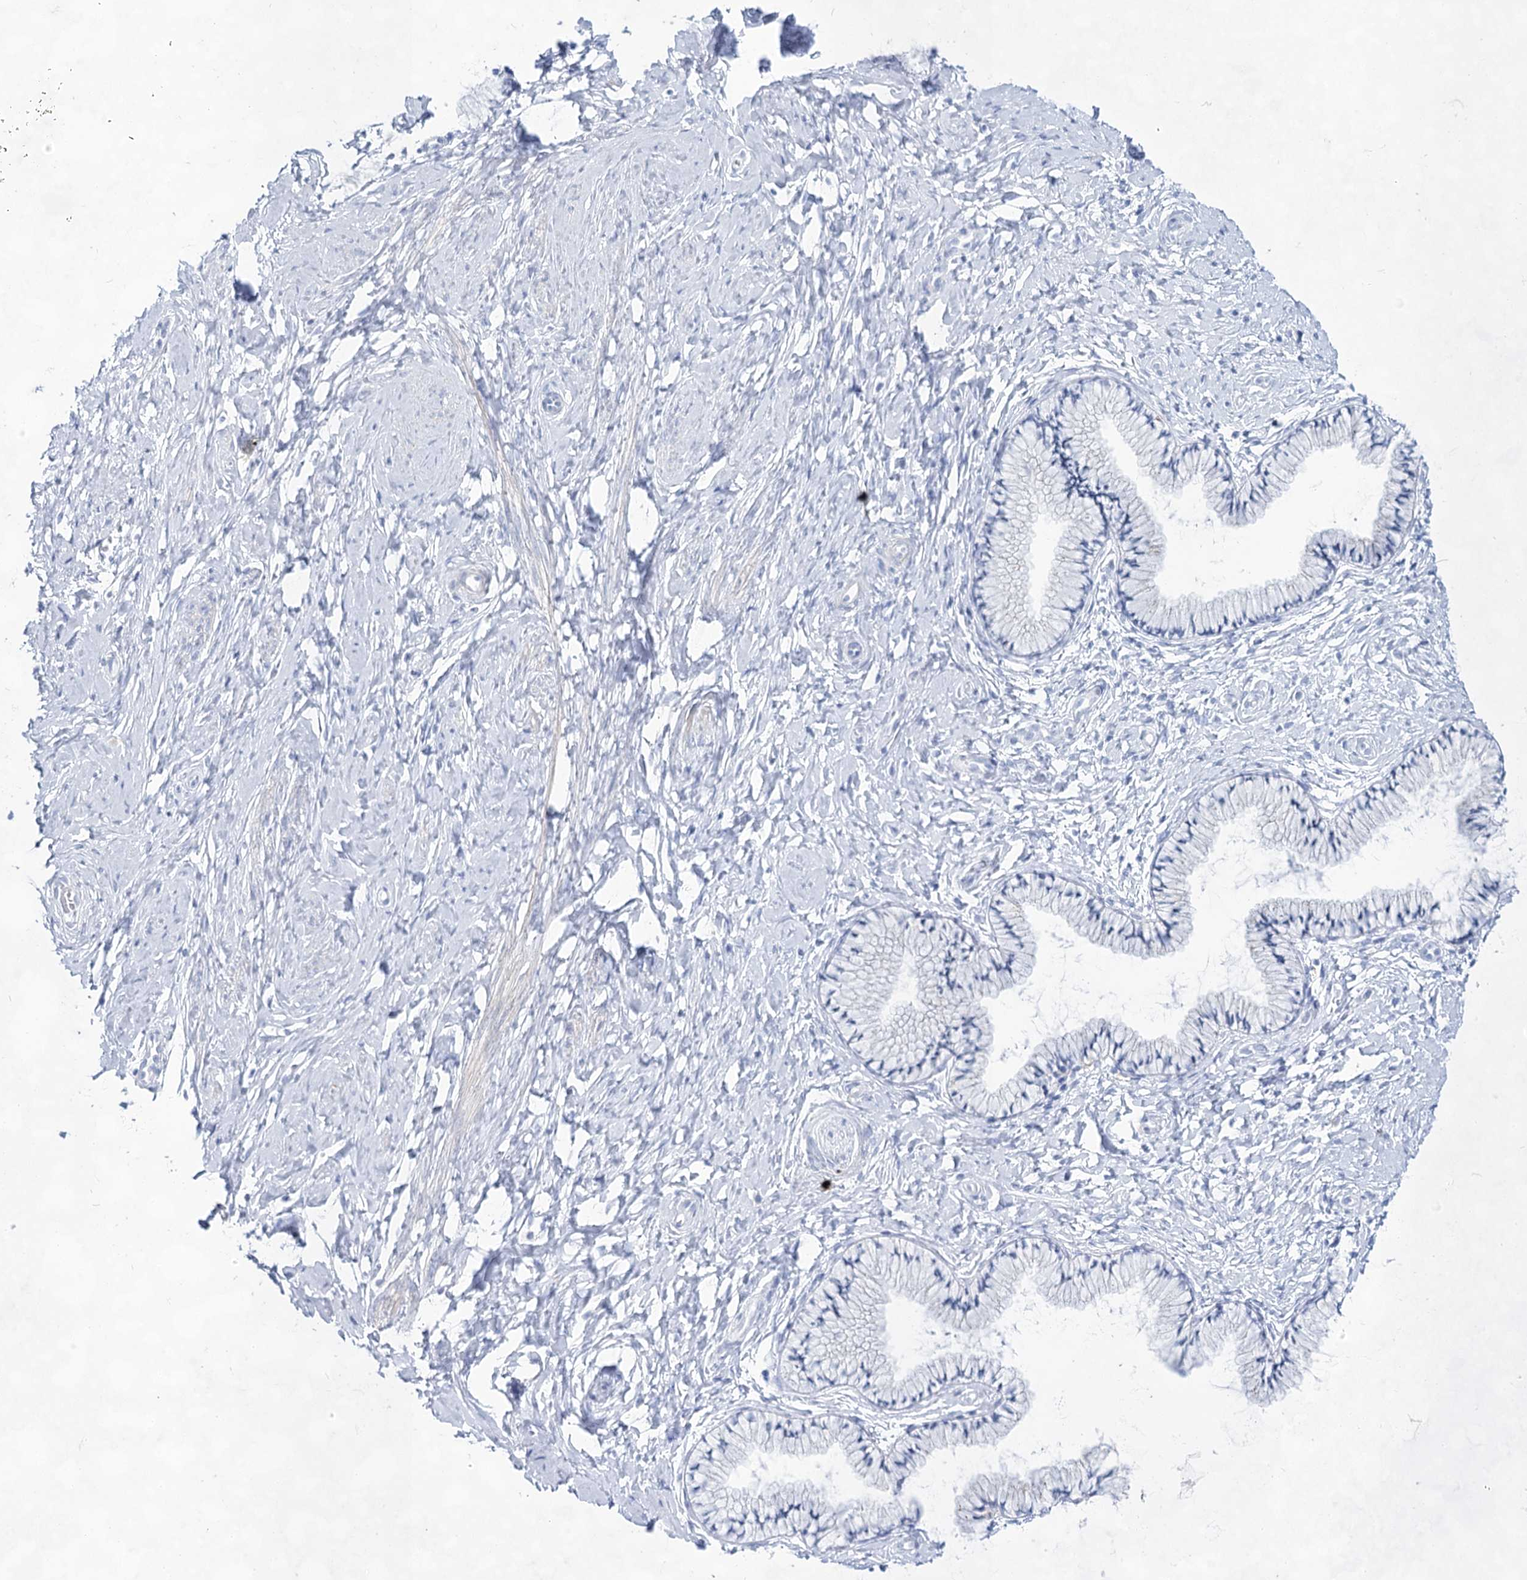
{"staining": {"intensity": "negative", "quantity": "none", "location": "none"}, "tissue": "cervix", "cell_type": "Glandular cells", "image_type": "normal", "snomed": [{"axis": "morphology", "description": "Normal tissue, NOS"}, {"axis": "topography", "description": "Cervix"}], "caption": "A high-resolution micrograph shows immunohistochemistry staining of benign cervix, which shows no significant staining in glandular cells.", "gene": "ACRV1", "patient": {"sex": "female", "age": 33}}